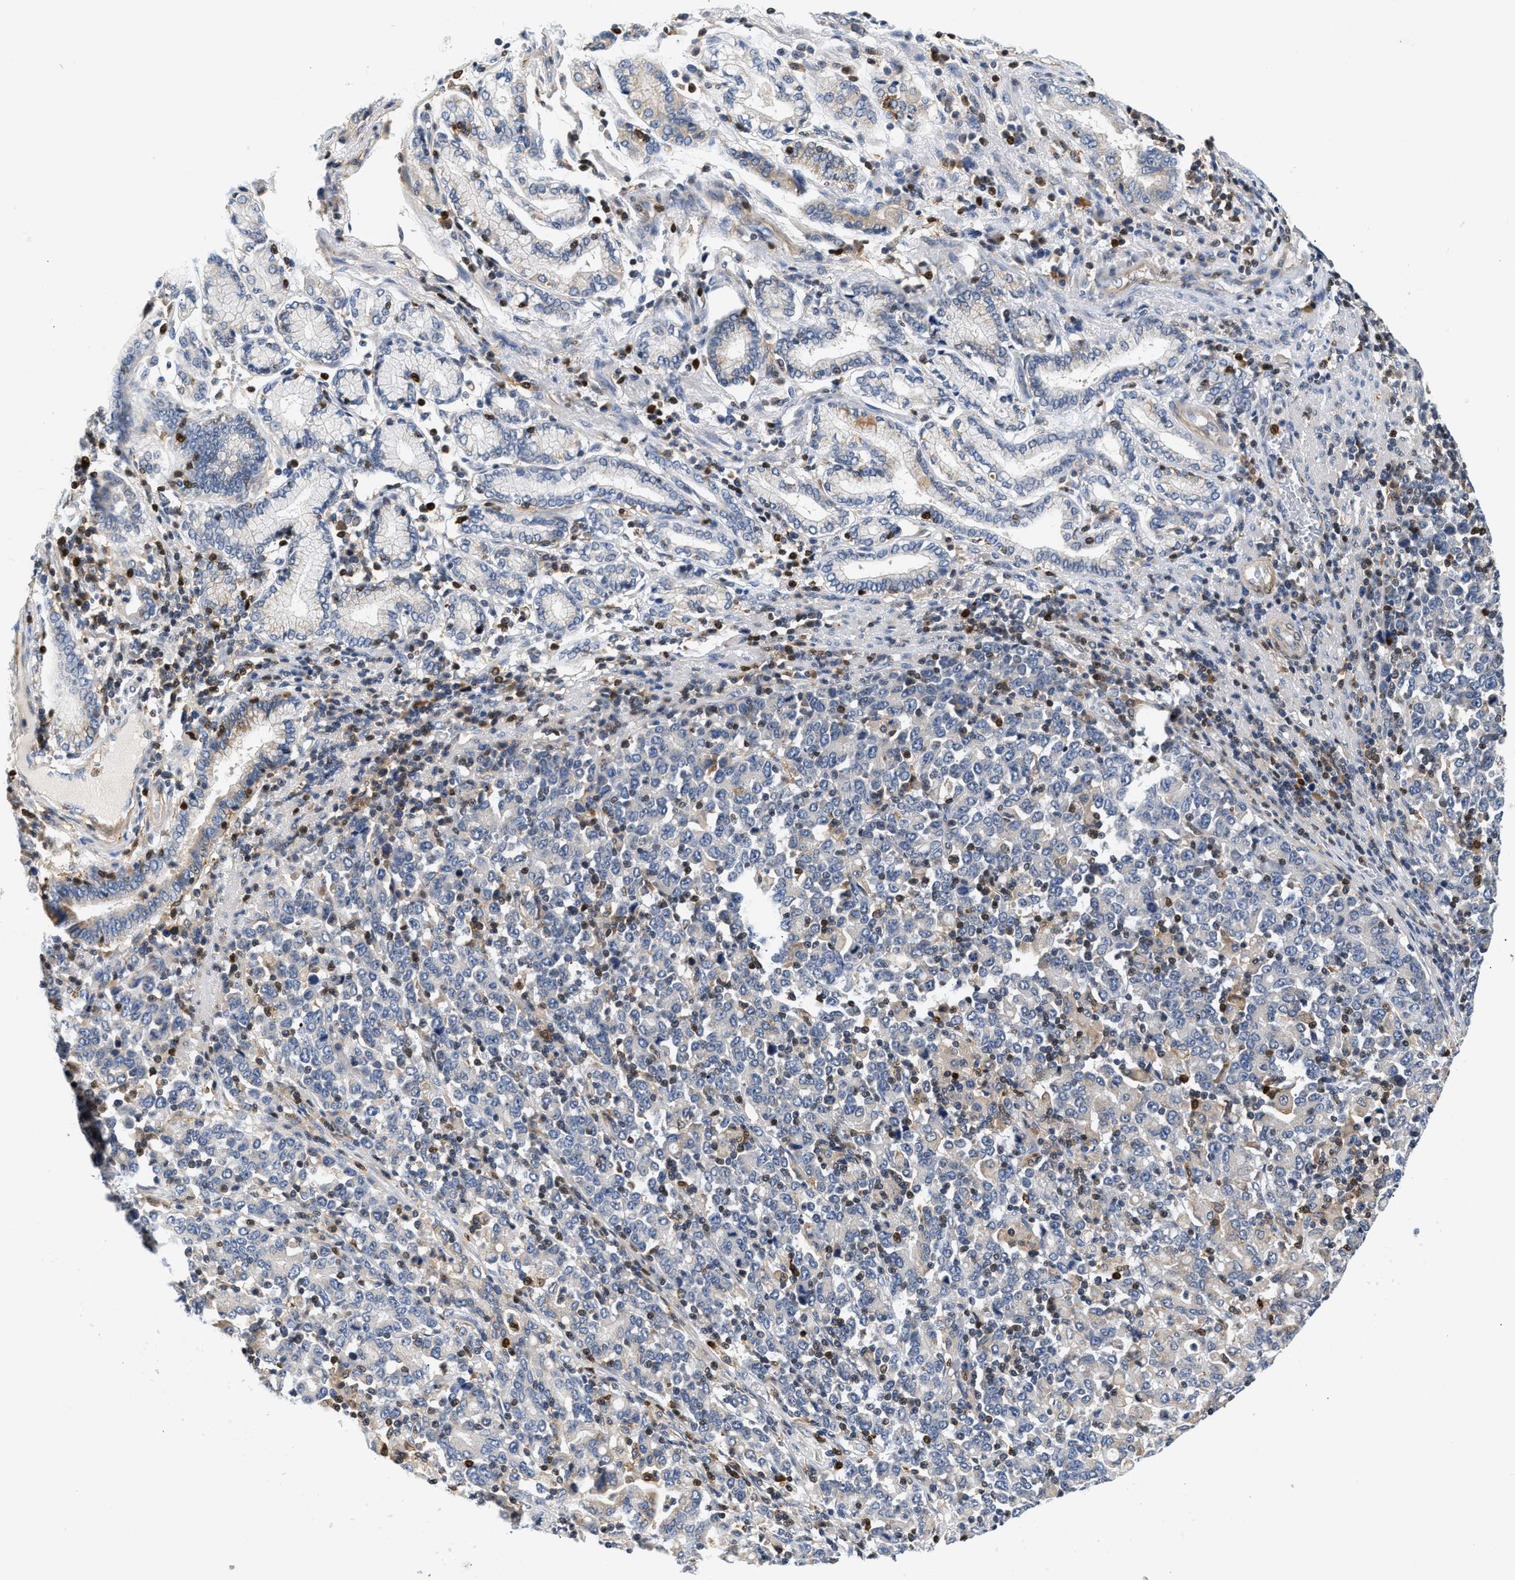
{"staining": {"intensity": "negative", "quantity": "none", "location": "none"}, "tissue": "stomach cancer", "cell_type": "Tumor cells", "image_type": "cancer", "snomed": [{"axis": "morphology", "description": "Adenocarcinoma, NOS"}, {"axis": "topography", "description": "Stomach, upper"}], "caption": "An image of human stomach cancer is negative for staining in tumor cells. (DAB (3,3'-diaminobenzidine) IHC with hematoxylin counter stain).", "gene": "SLIT2", "patient": {"sex": "male", "age": 69}}